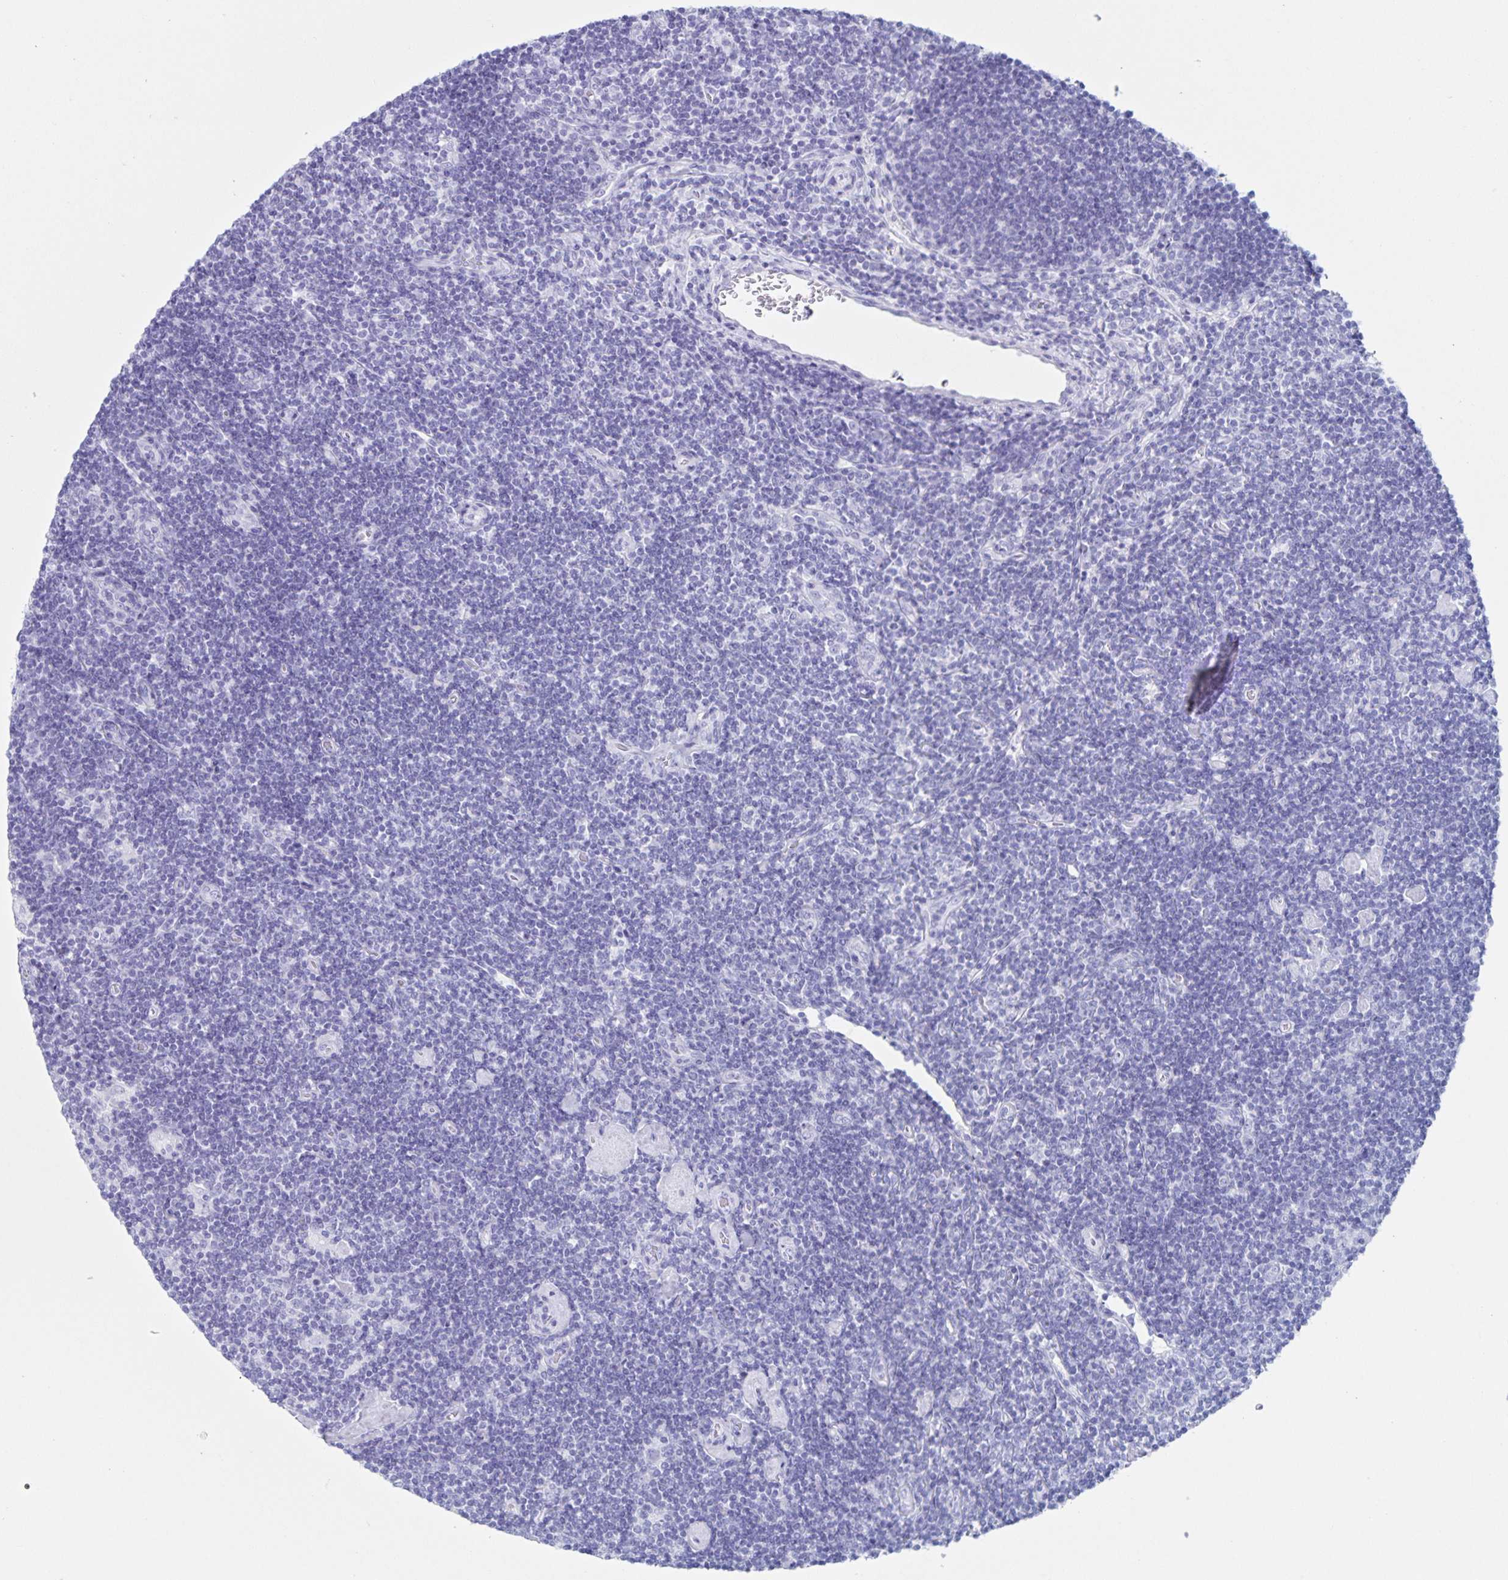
{"staining": {"intensity": "negative", "quantity": "none", "location": "none"}, "tissue": "lymphoma", "cell_type": "Tumor cells", "image_type": "cancer", "snomed": [{"axis": "morphology", "description": "Hodgkin's disease, NOS"}, {"axis": "topography", "description": "Lymph node"}], "caption": "Immunohistochemical staining of Hodgkin's disease exhibits no significant staining in tumor cells.", "gene": "C12orf56", "patient": {"sex": "male", "age": 40}}